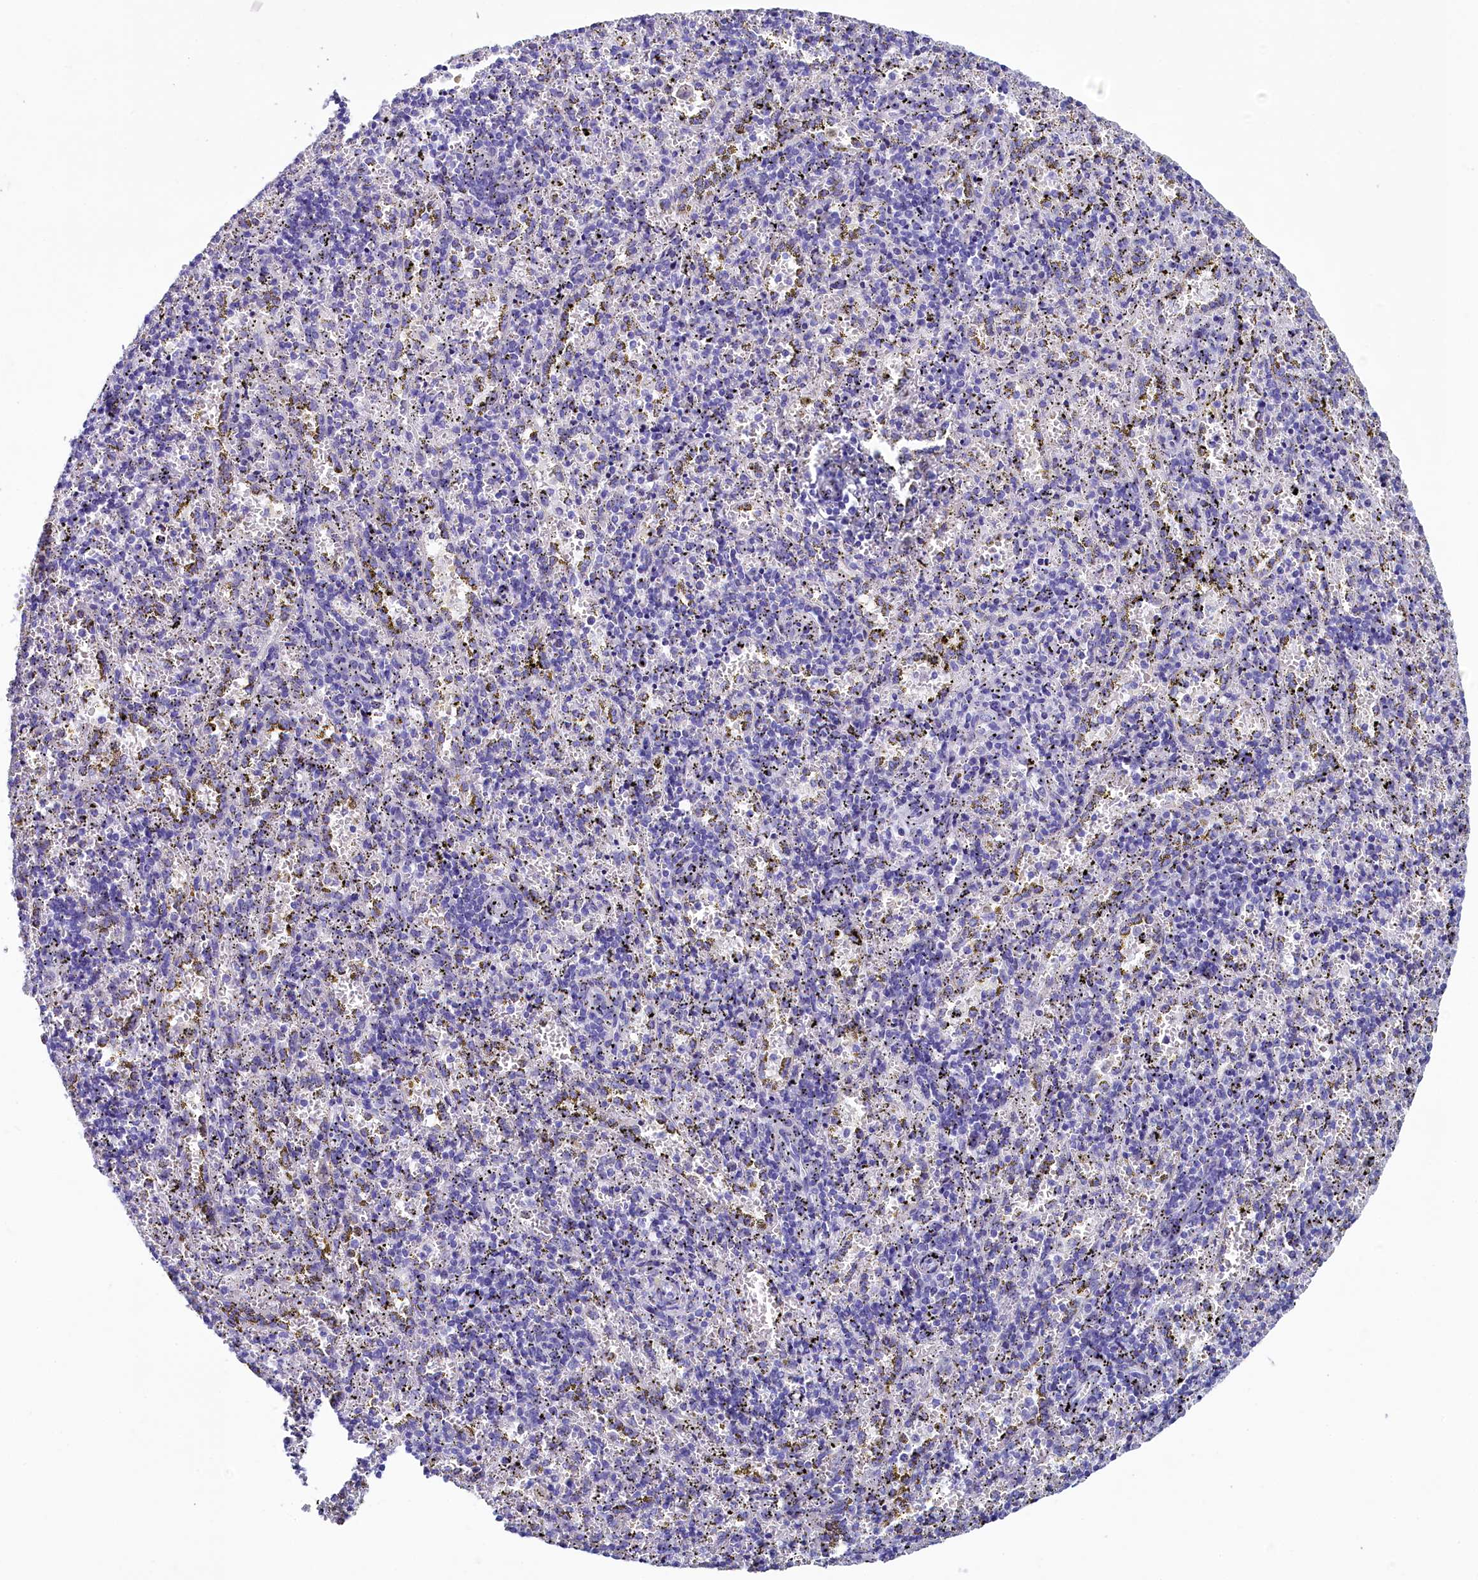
{"staining": {"intensity": "negative", "quantity": "none", "location": "none"}, "tissue": "spleen", "cell_type": "Cells in red pulp", "image_type": "normal", "snomed": [{"axis": "morphology", "description": "Normal tissue, NOS"}, {"axis": "topography", "description": "Spleen"}], "caption": "IHC of unremarkable spleen demonstrates no expression in cells in red pulp. (Stains: DAB immunohistochemistry (IHC) with hematoxylin counter stain, Microscopy: brightfield microscopy at high magnification).", "gene": "SKA3", "patient": {"sex": "male", "age": 11}}